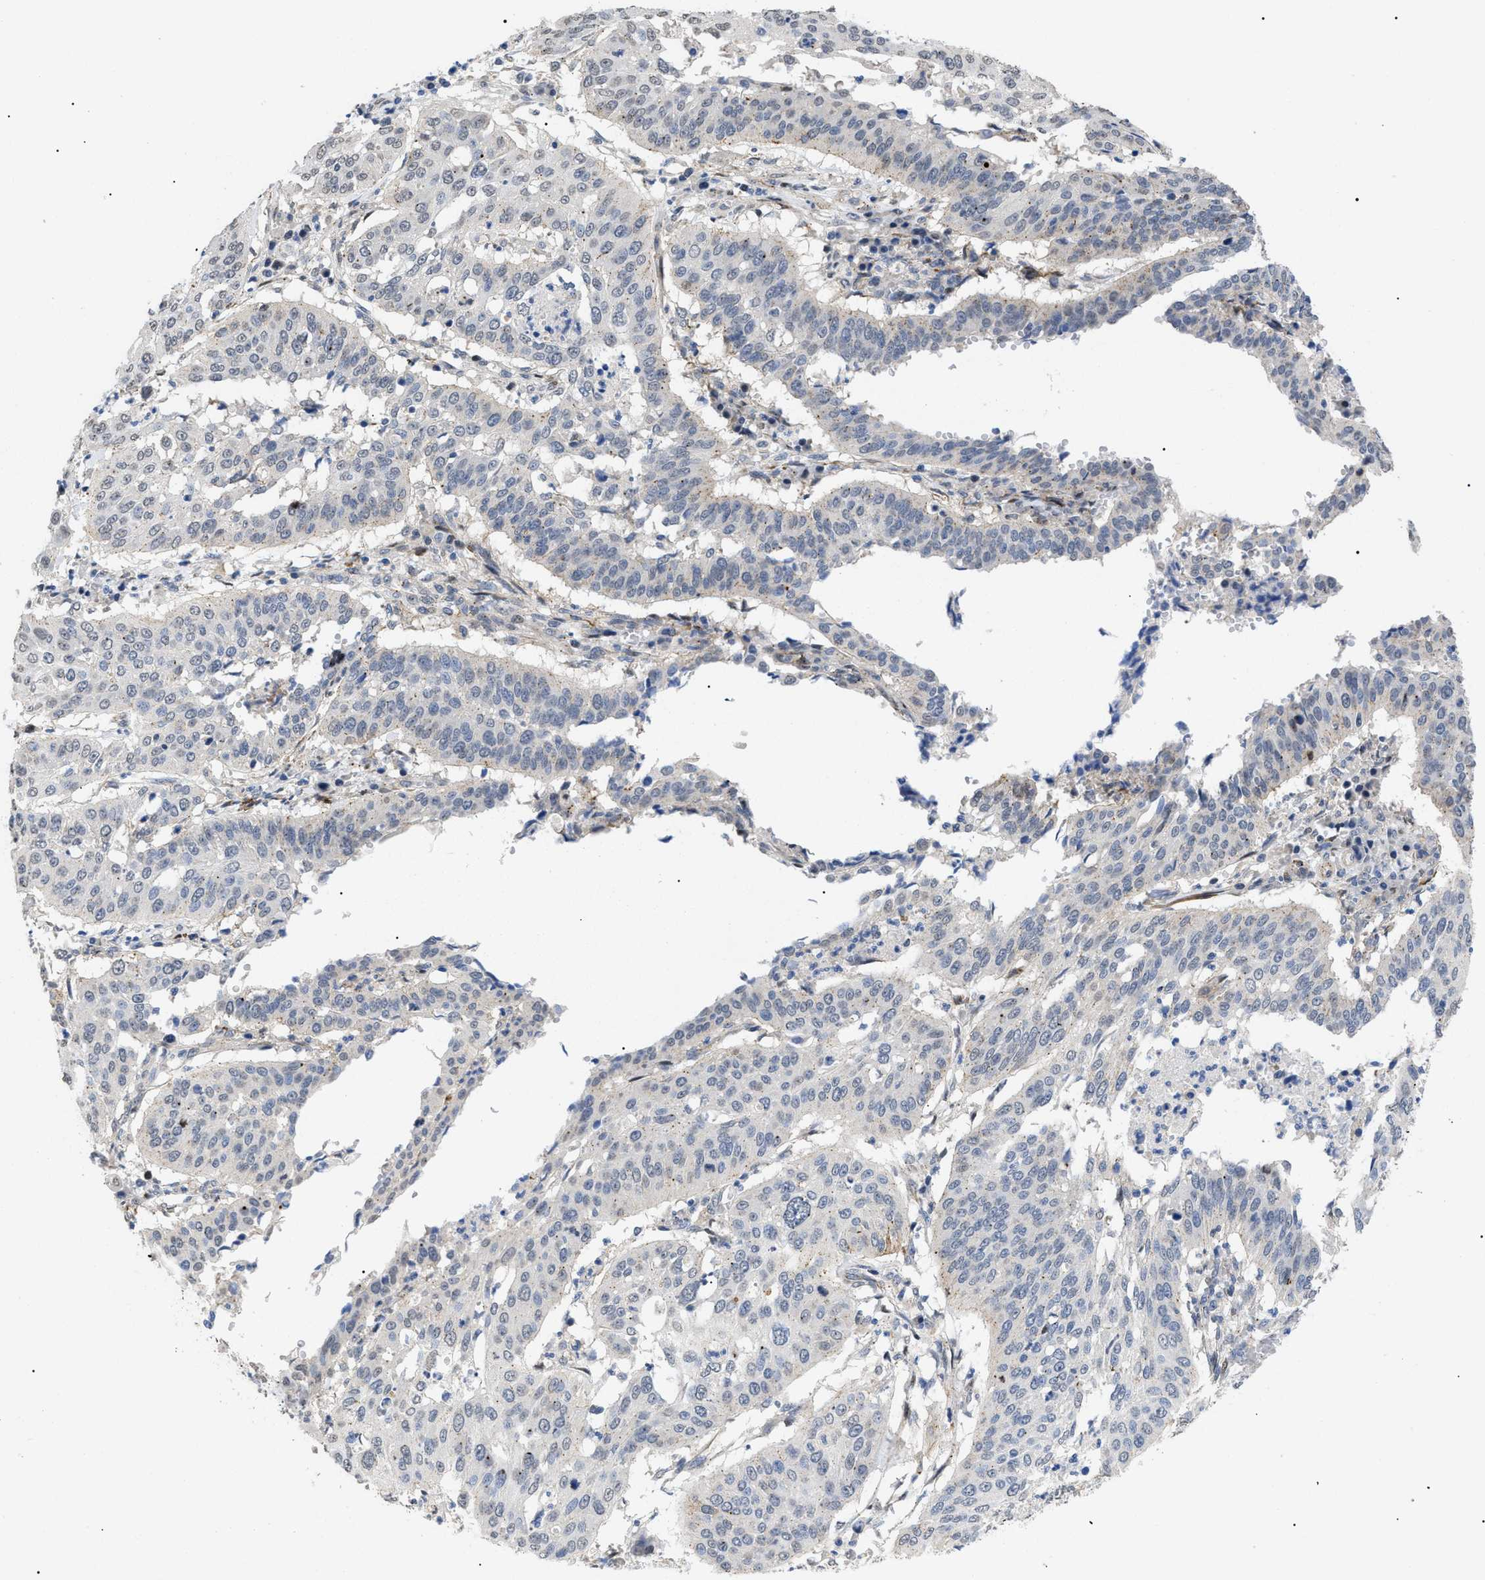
{"staining": {"intensity": "negative", "quantity": "none", "location": "none"}, "tissue": "cervical cancer", "cell_type": "Tumor cells", "image_type": "cancer", "snomed": [{"axis": "morphology", "description": "Normal tissue, NOS"}, {"axis": "morphology", "description": "Squamous cell carcinoma, NOS"}, {"axis": "topography", "description": "Cervix"}], "caption": "A photomicrograph of human cervical squamous cell carcinoma is negative for staining in tumor cells.", "gene": "SFXN5", "patient": {"sex": "female", "age": 39}}